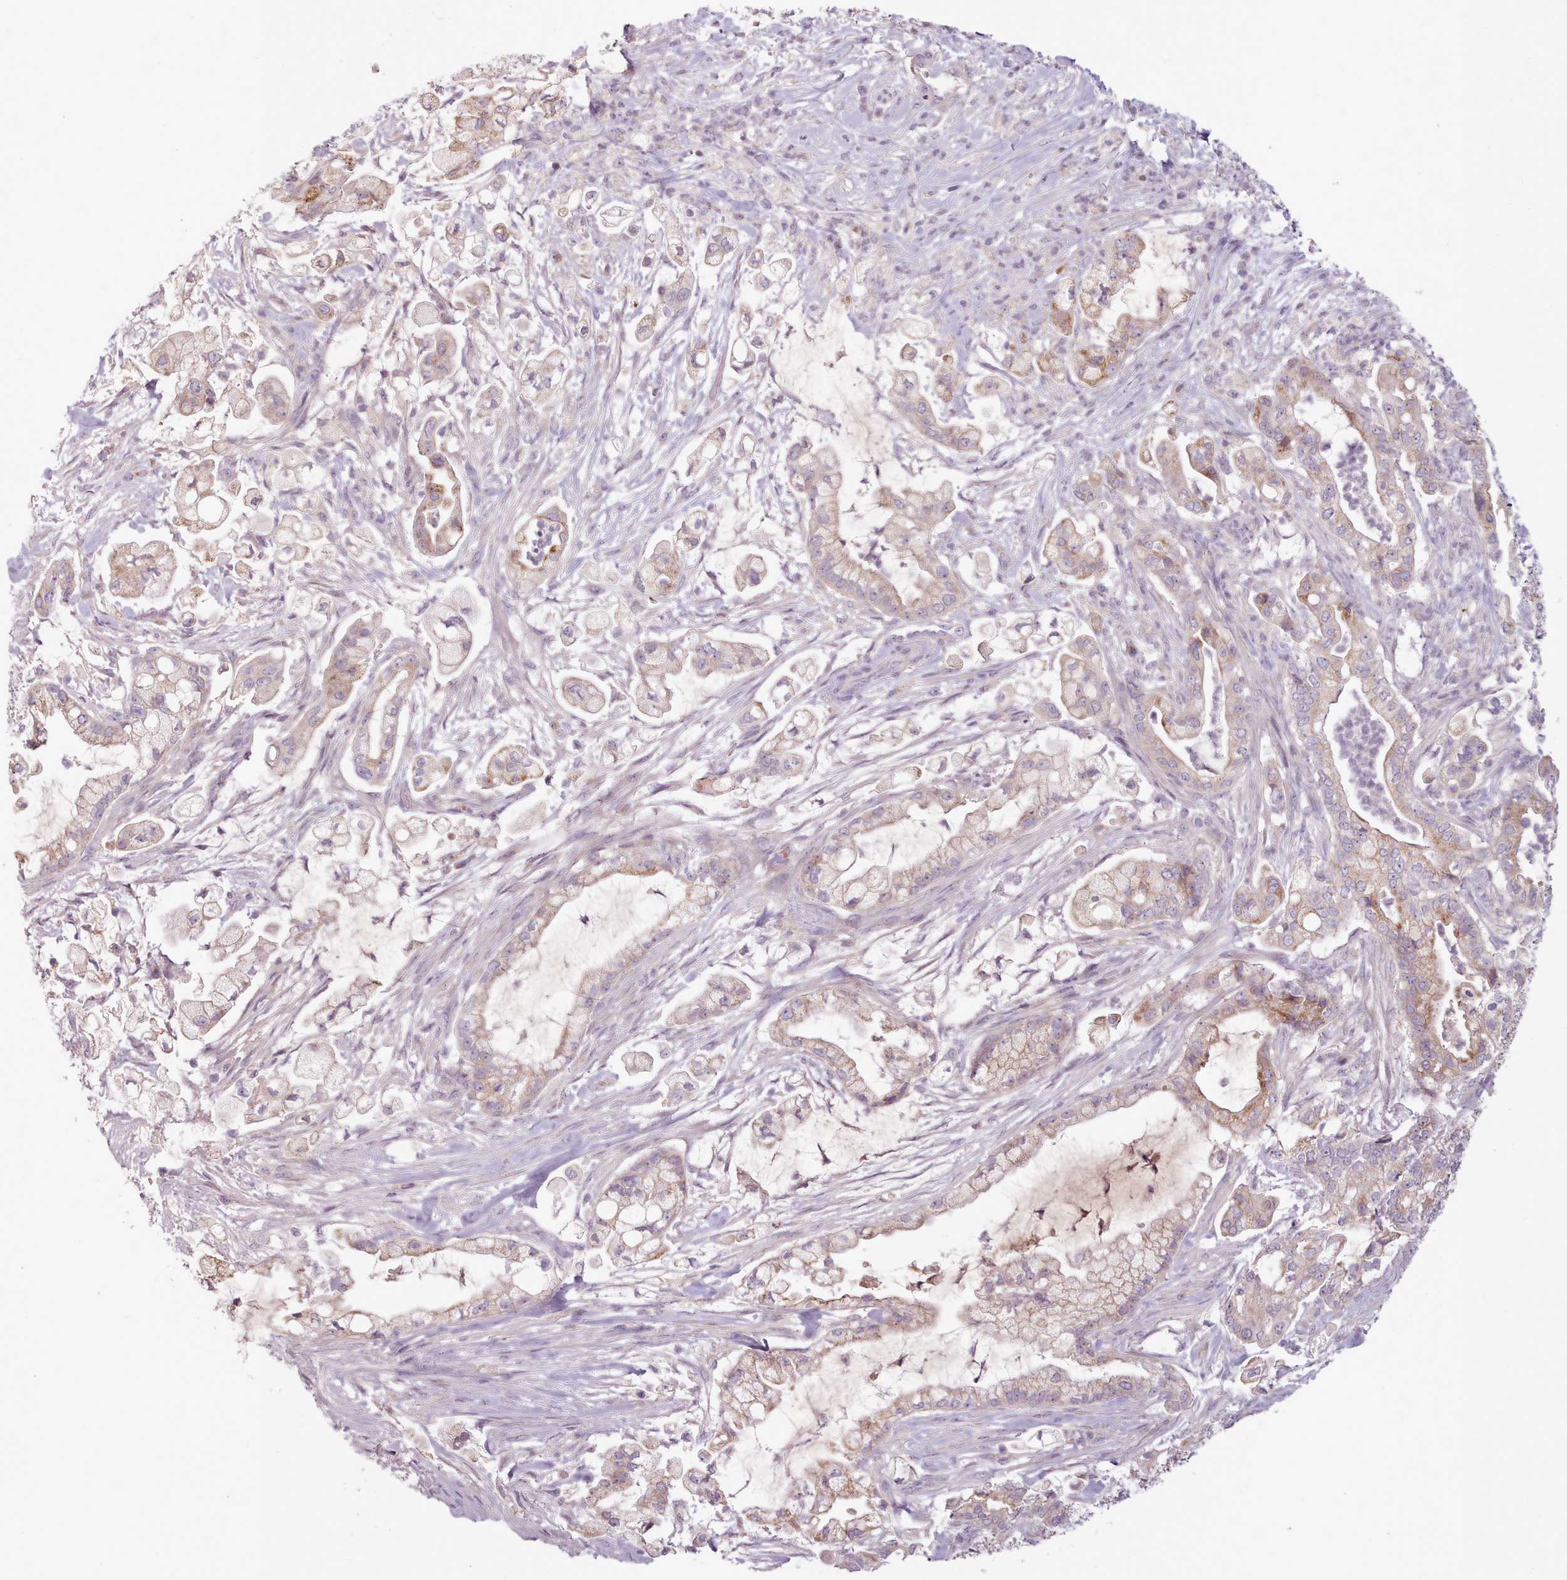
{"staining": {"intensity": "moderate", "quantity": "25%-75%", "location": "cytoplasmic/membranous"}, "tissue": "pancreatic cancer", "cell_type": "Tumor cells", "image_type": "cancer", "snomed": [{"axis": "morphology", "description": "Adenocarcinoma, NOS"}, {"axis": "topography", "description": "Pancreas"}], "caption": "Adenocarcinoma (pancreatic) was stained to show a protein in brown. There is medium levels of moderate cytoplasmic/membranous positivity in approximately 25%-75% of tumor cells. (DAB (3,3'-diaminobenzidine) IHC with brightfield microscopy, high magnification).", "gene": "LAPTM5", "patient": {"sex": "female", "age": 69}}